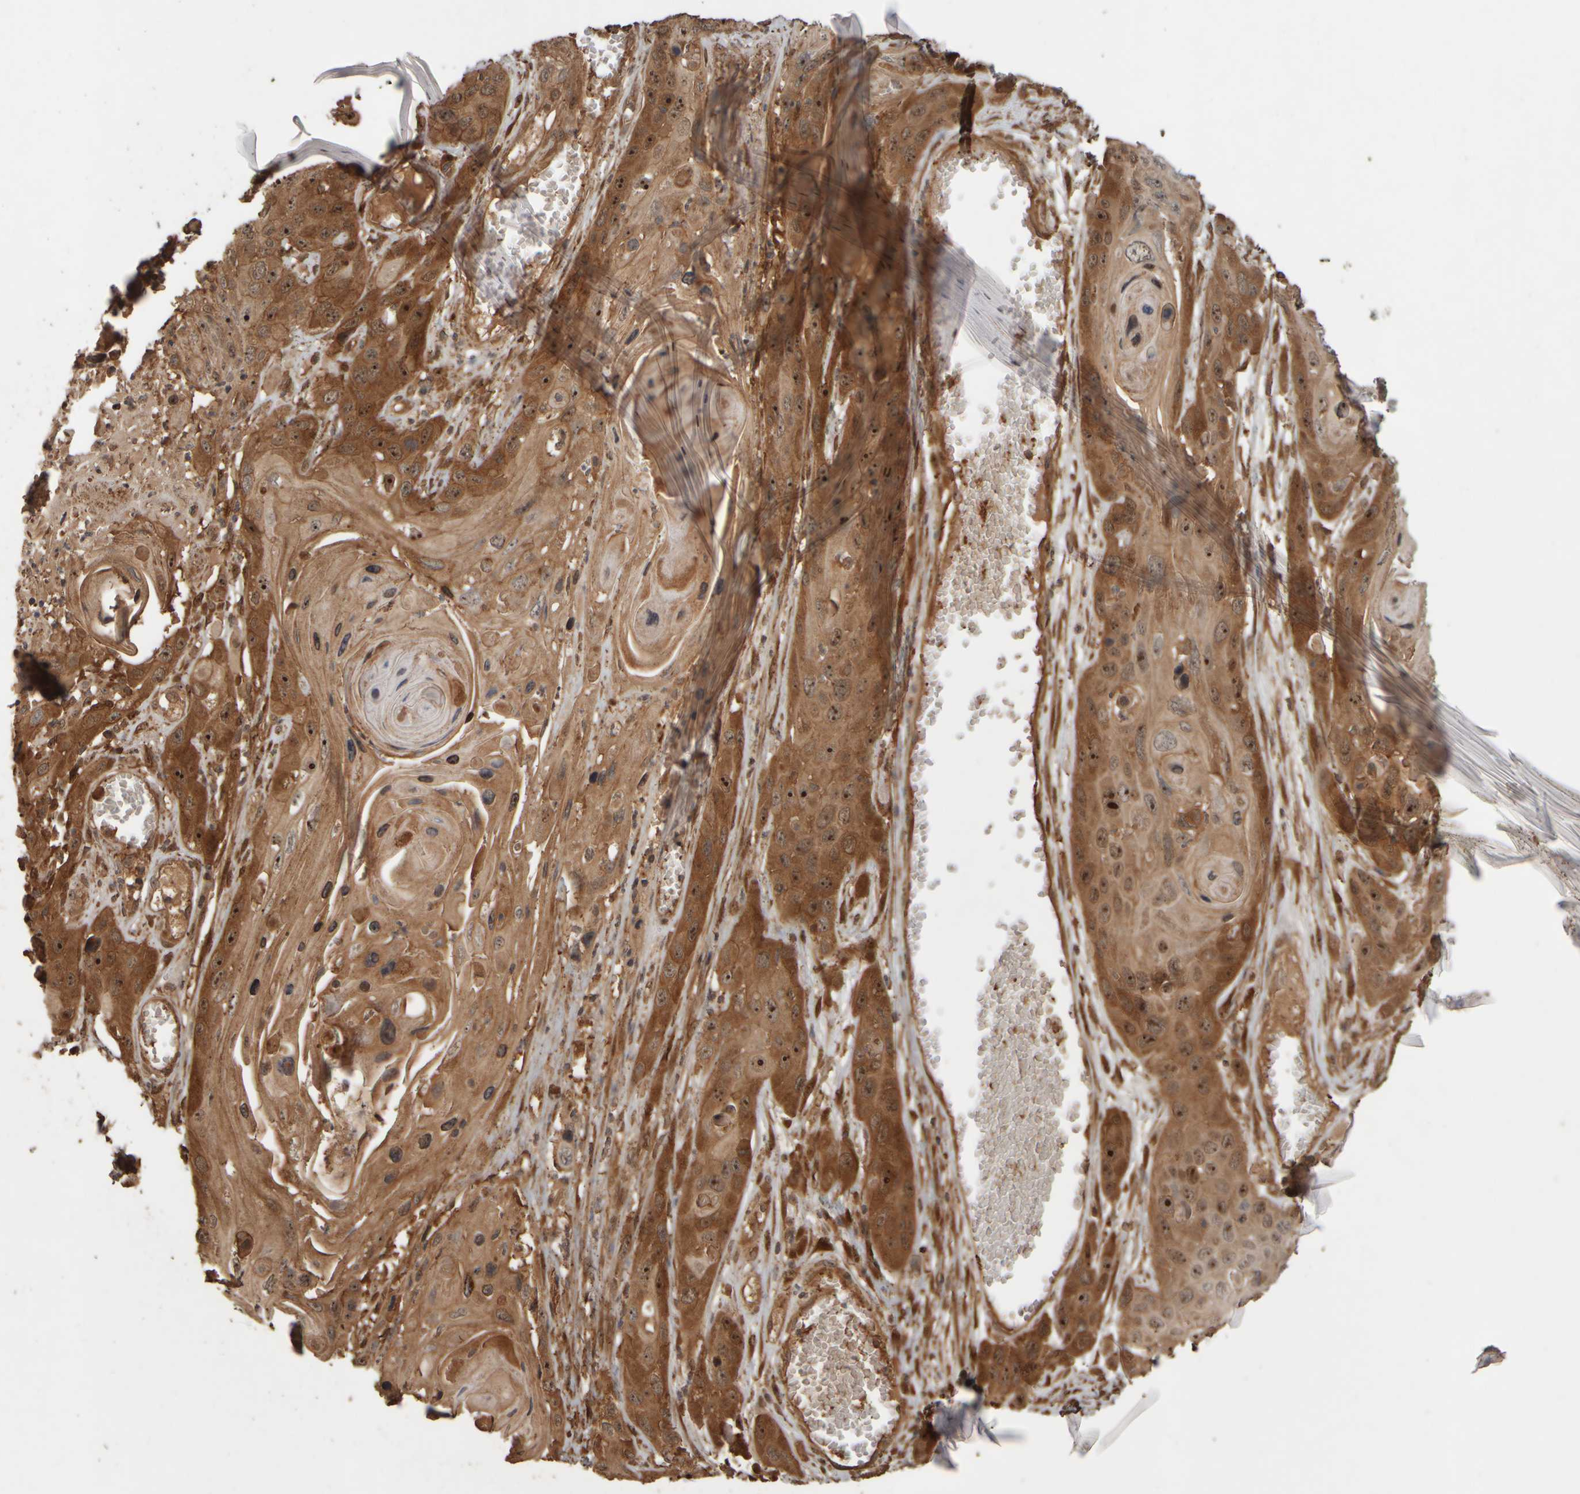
{"staining": {"intensity": "moderate", "quantity": ">75%", "location": "cytoplasmic/membranous,nuclear"}, "tissue": "skin cancer", "cell_type": "Tumor cells", "image_type": "cancer", "snomed": [{"axis": "morphology", "description": "Squamous cell carcinoma, NOS"}, {"axis": "topography", "description": "Skin"}], "caption": "Immunohistochemical staining of human skin cancer reveals medium levels of moderate cytoplasmic/membranous and nuclear protein expression in about >75% of tumor cells.", "gene": "SPHK1", "patient": {"sex": "male", "age": 55}}